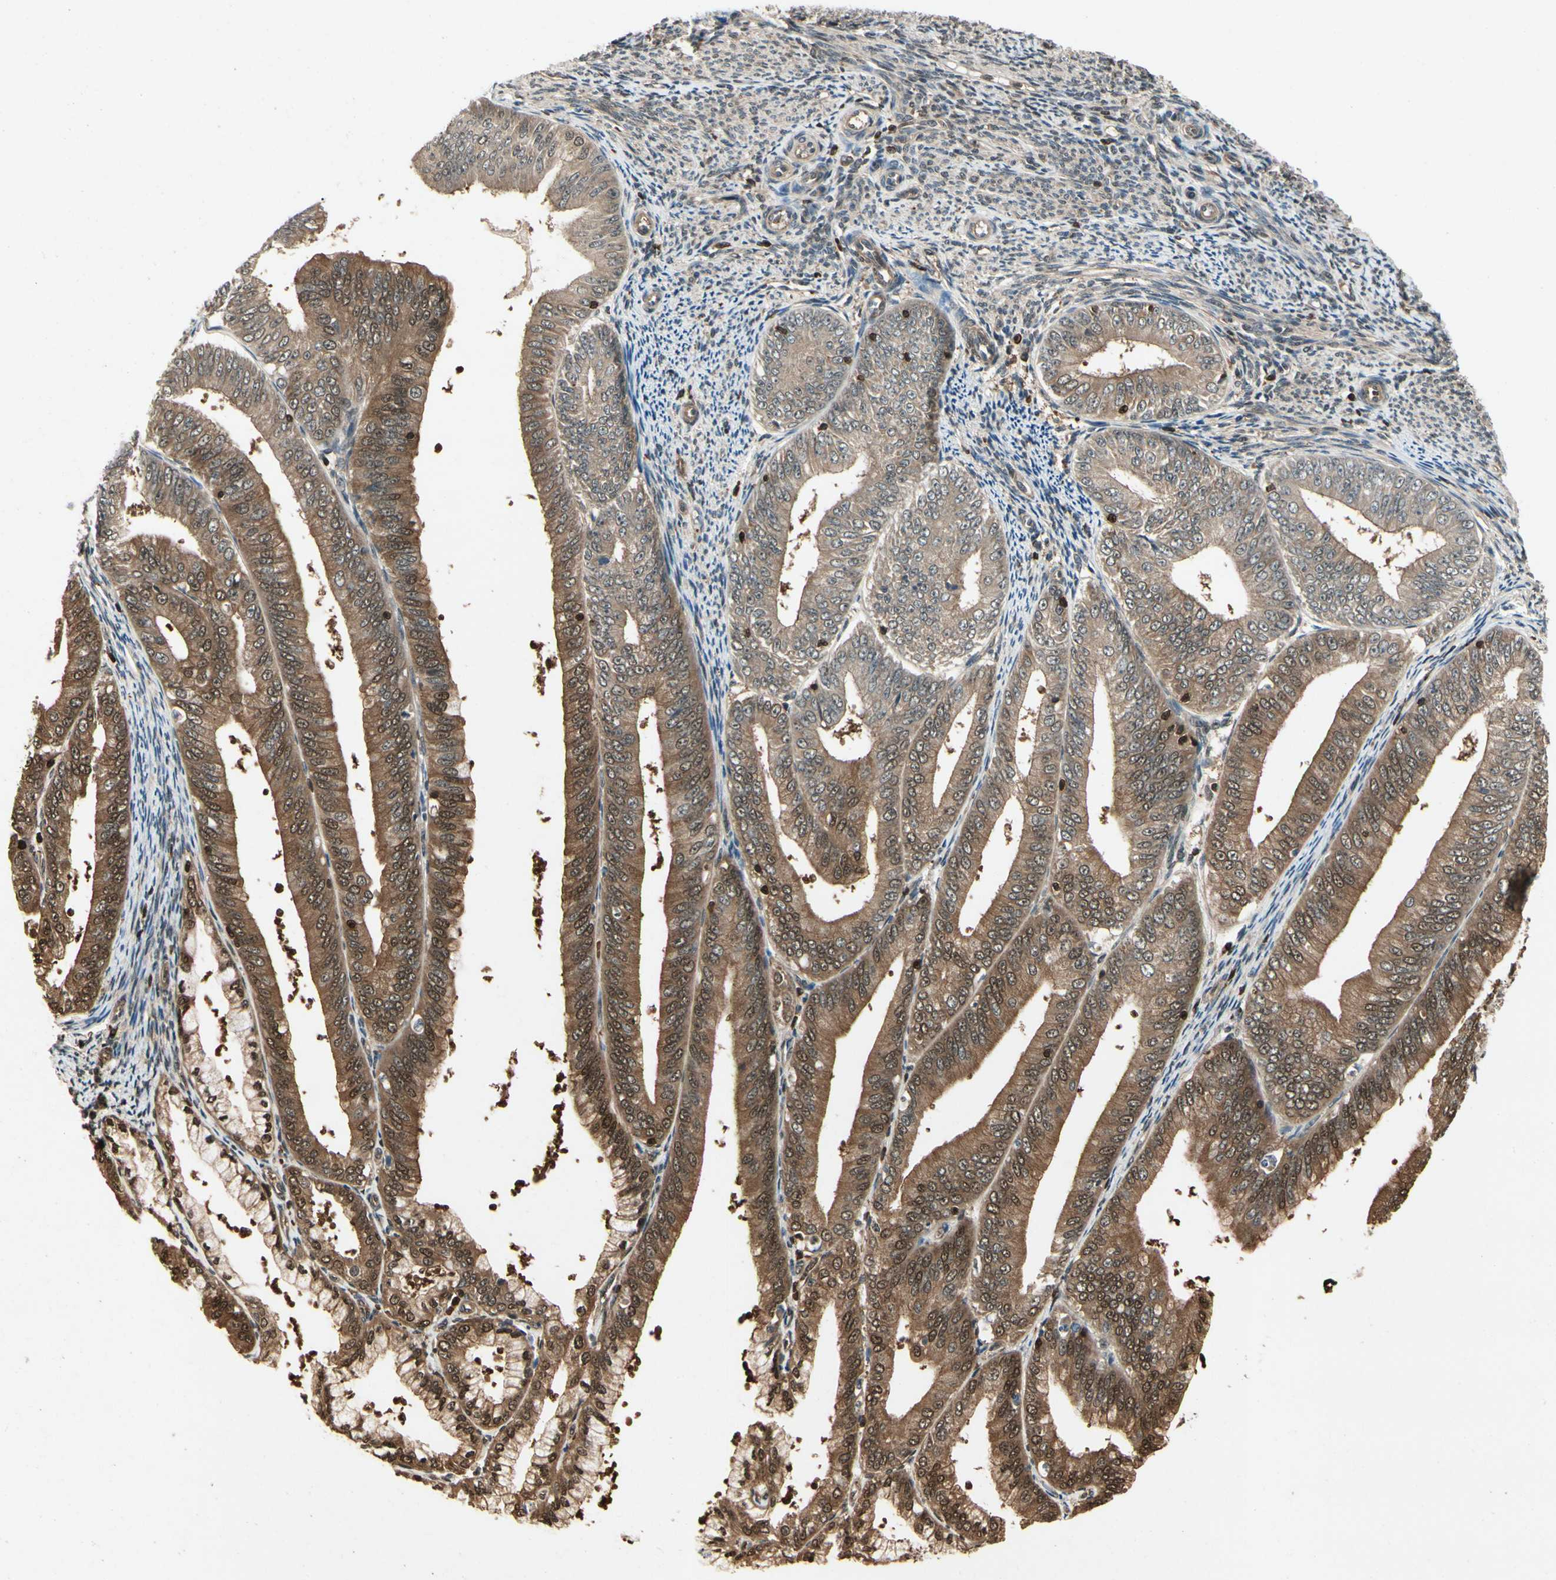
{"staining": {"intensity": "moderate", "quantity": ">75%", "location": "cytoplasmic/membranous"}, "tissue": "endometrial cancer", "cell_type": "Tumor cells", "image_type": "cancer", "snomed": [{"axis": "morphology", "description": "Adenocarcinoma, NOS"}, {"axis": "topography", "description": "Endometrium"}], "caption": "Protein staining displays moderate cytoplasmic/membranous positivity in approximately >75% of tumor cells in endometrial adenocarcinoma. Nuclei are stained in blue.", "gene": "YWHAQ", "patient": {"sex": "female", "age": 63}}